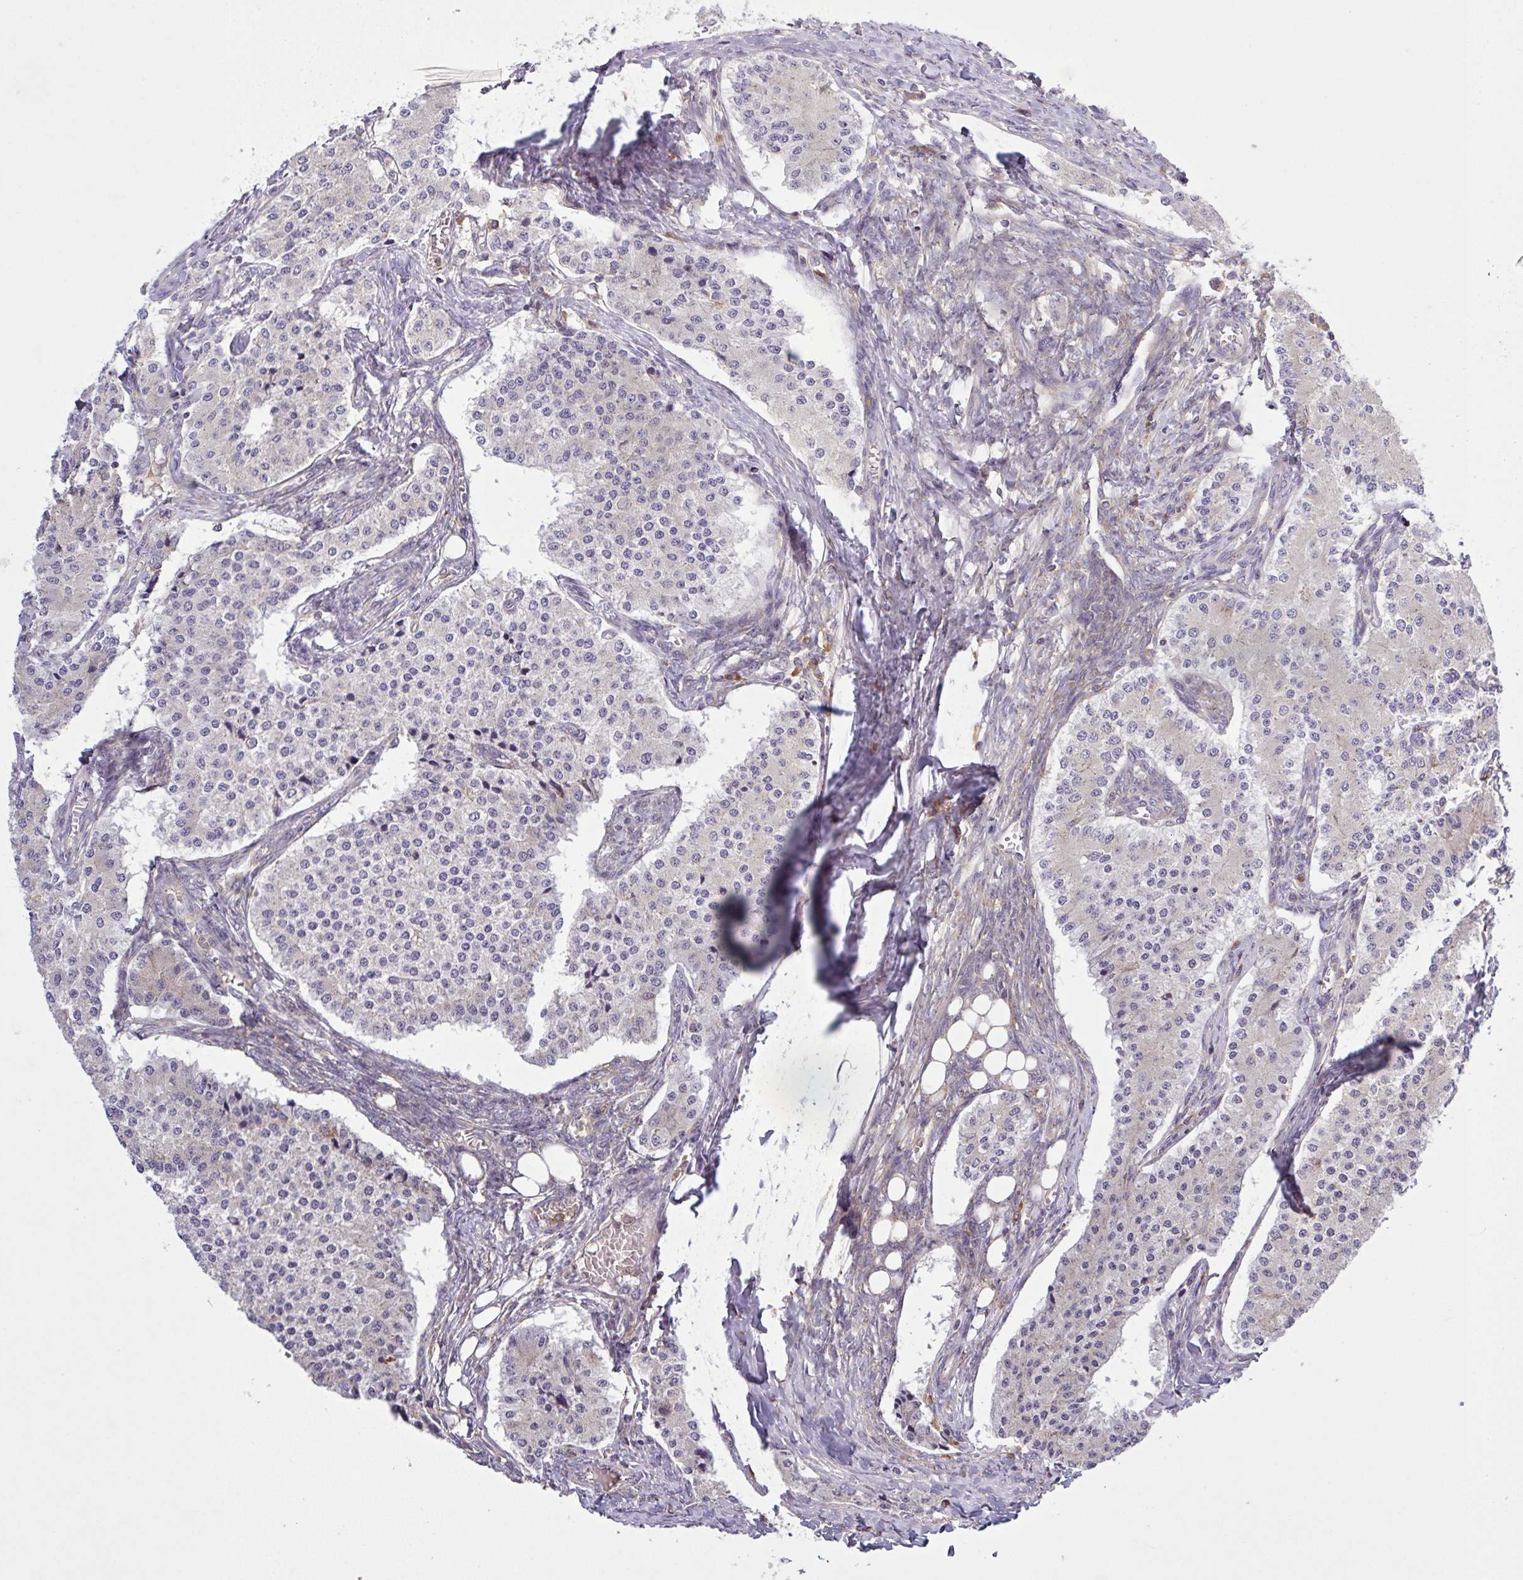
{"staining": {"intensity": "negative", "quantity": "none", "location": "none"}, "tissue": "carcinoid", "cell_type": "Tumor cells", "image_type": "cancer", "snomed": [{"axis": "morphology", "description": "Carcinoid, malignant, NOS"}, {"axis": "topography", "description": "Colon"}], "caption": "High magnification brightfield microscopy of carcinoid stained with DAB (brown) and counterstained with hematoxylin (blue): tumor cells show no significant positivity.", "gene": "LRRC74B", "patient": {"sex": "female", "age": 52}}